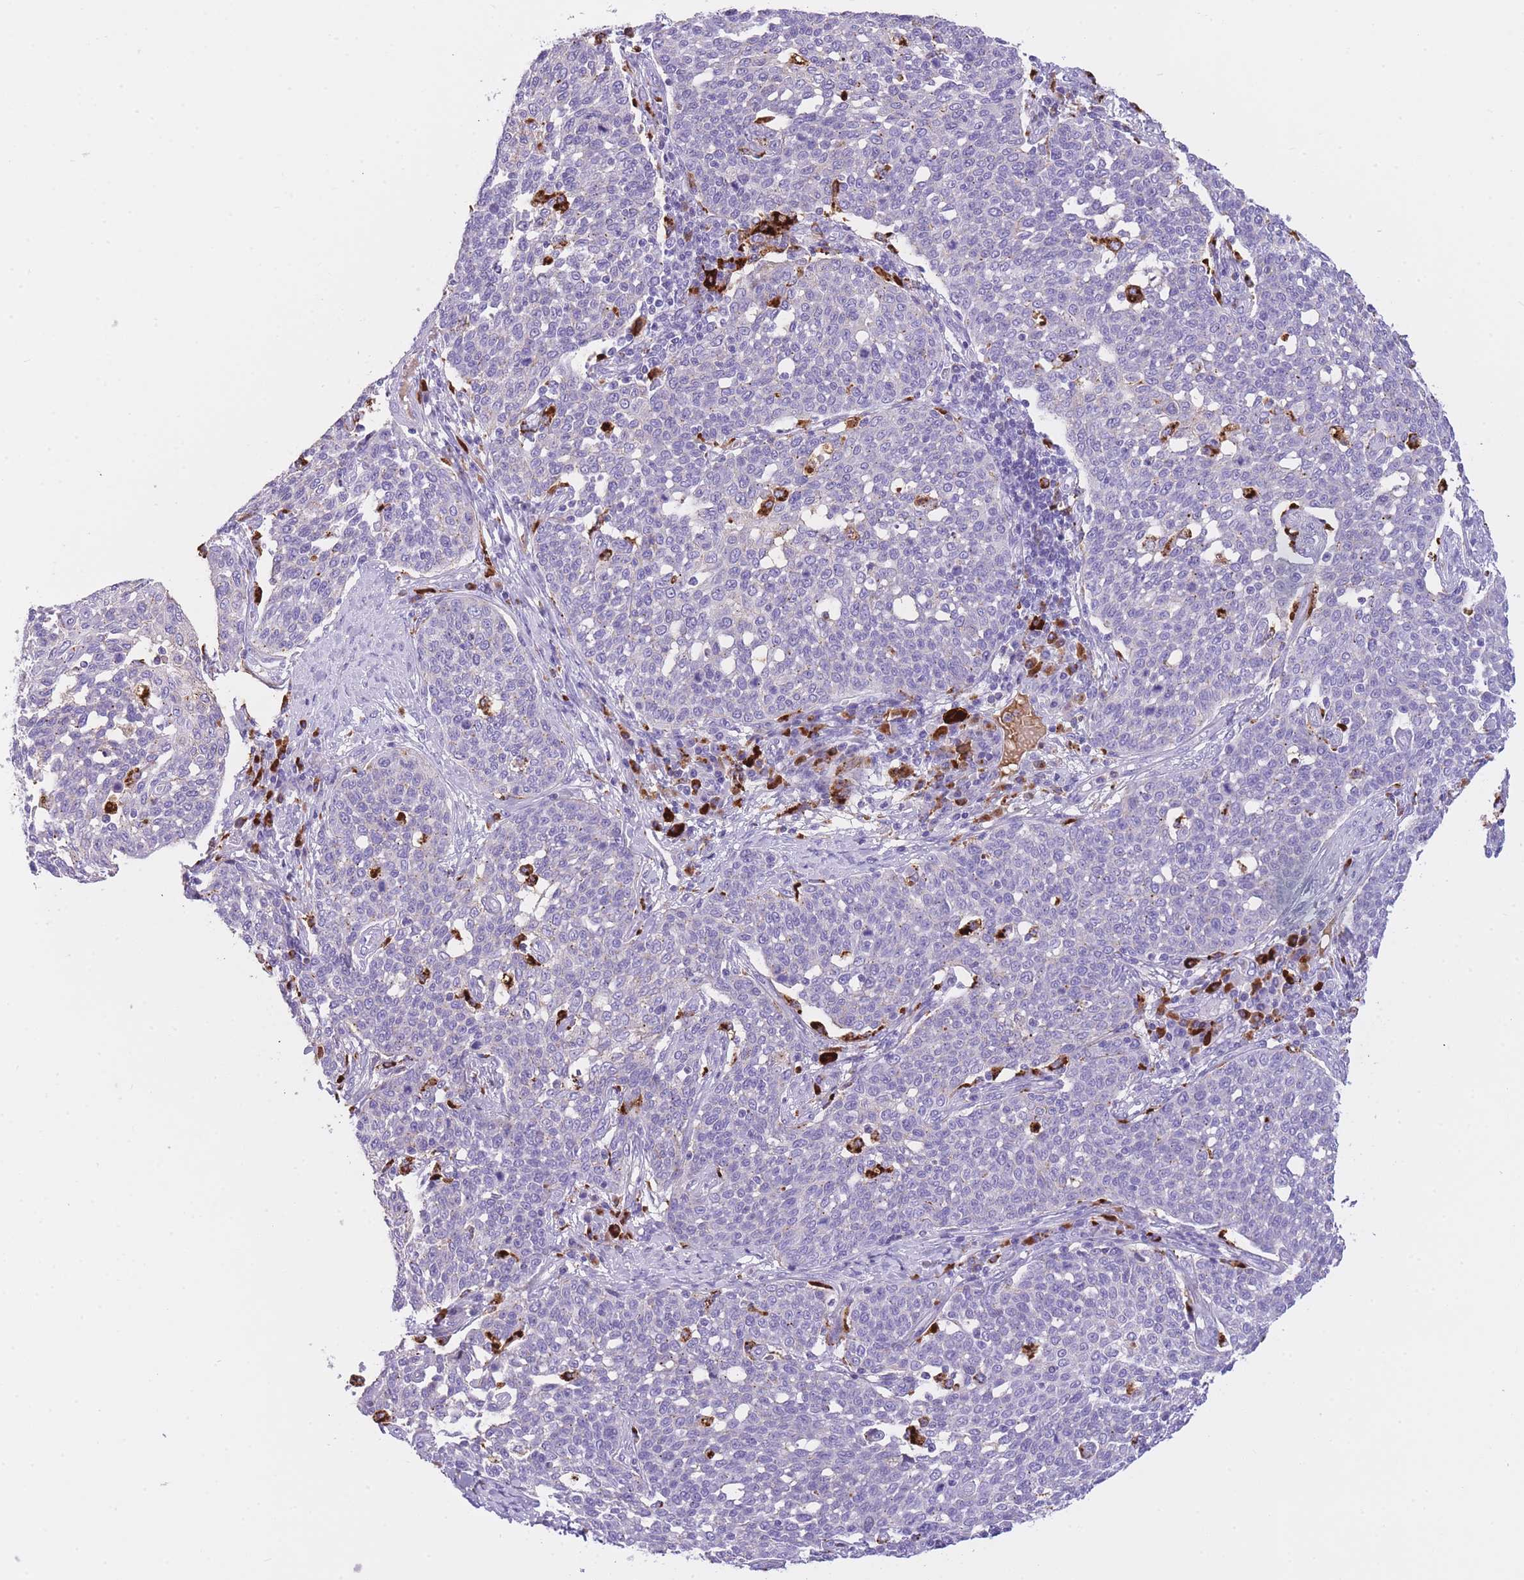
{"staining": {"intensity": "negative", "quantity": "none", "location": "none"}, "tissue": "cervical cancer", "cell_type": "Tumor cells", "image_type": "cancer", "snomed": [{"axis": "morphology", "description": "Squamous cell carcinoma, NOS"}, {"axis": "topography", "description": "Cervix"}], "caption": "Tumor cells show no significant positivity in squamous cell carcinoma (cervical).", "gene": "PLBD1", "patient": {"sex": "female", "age": 34}}